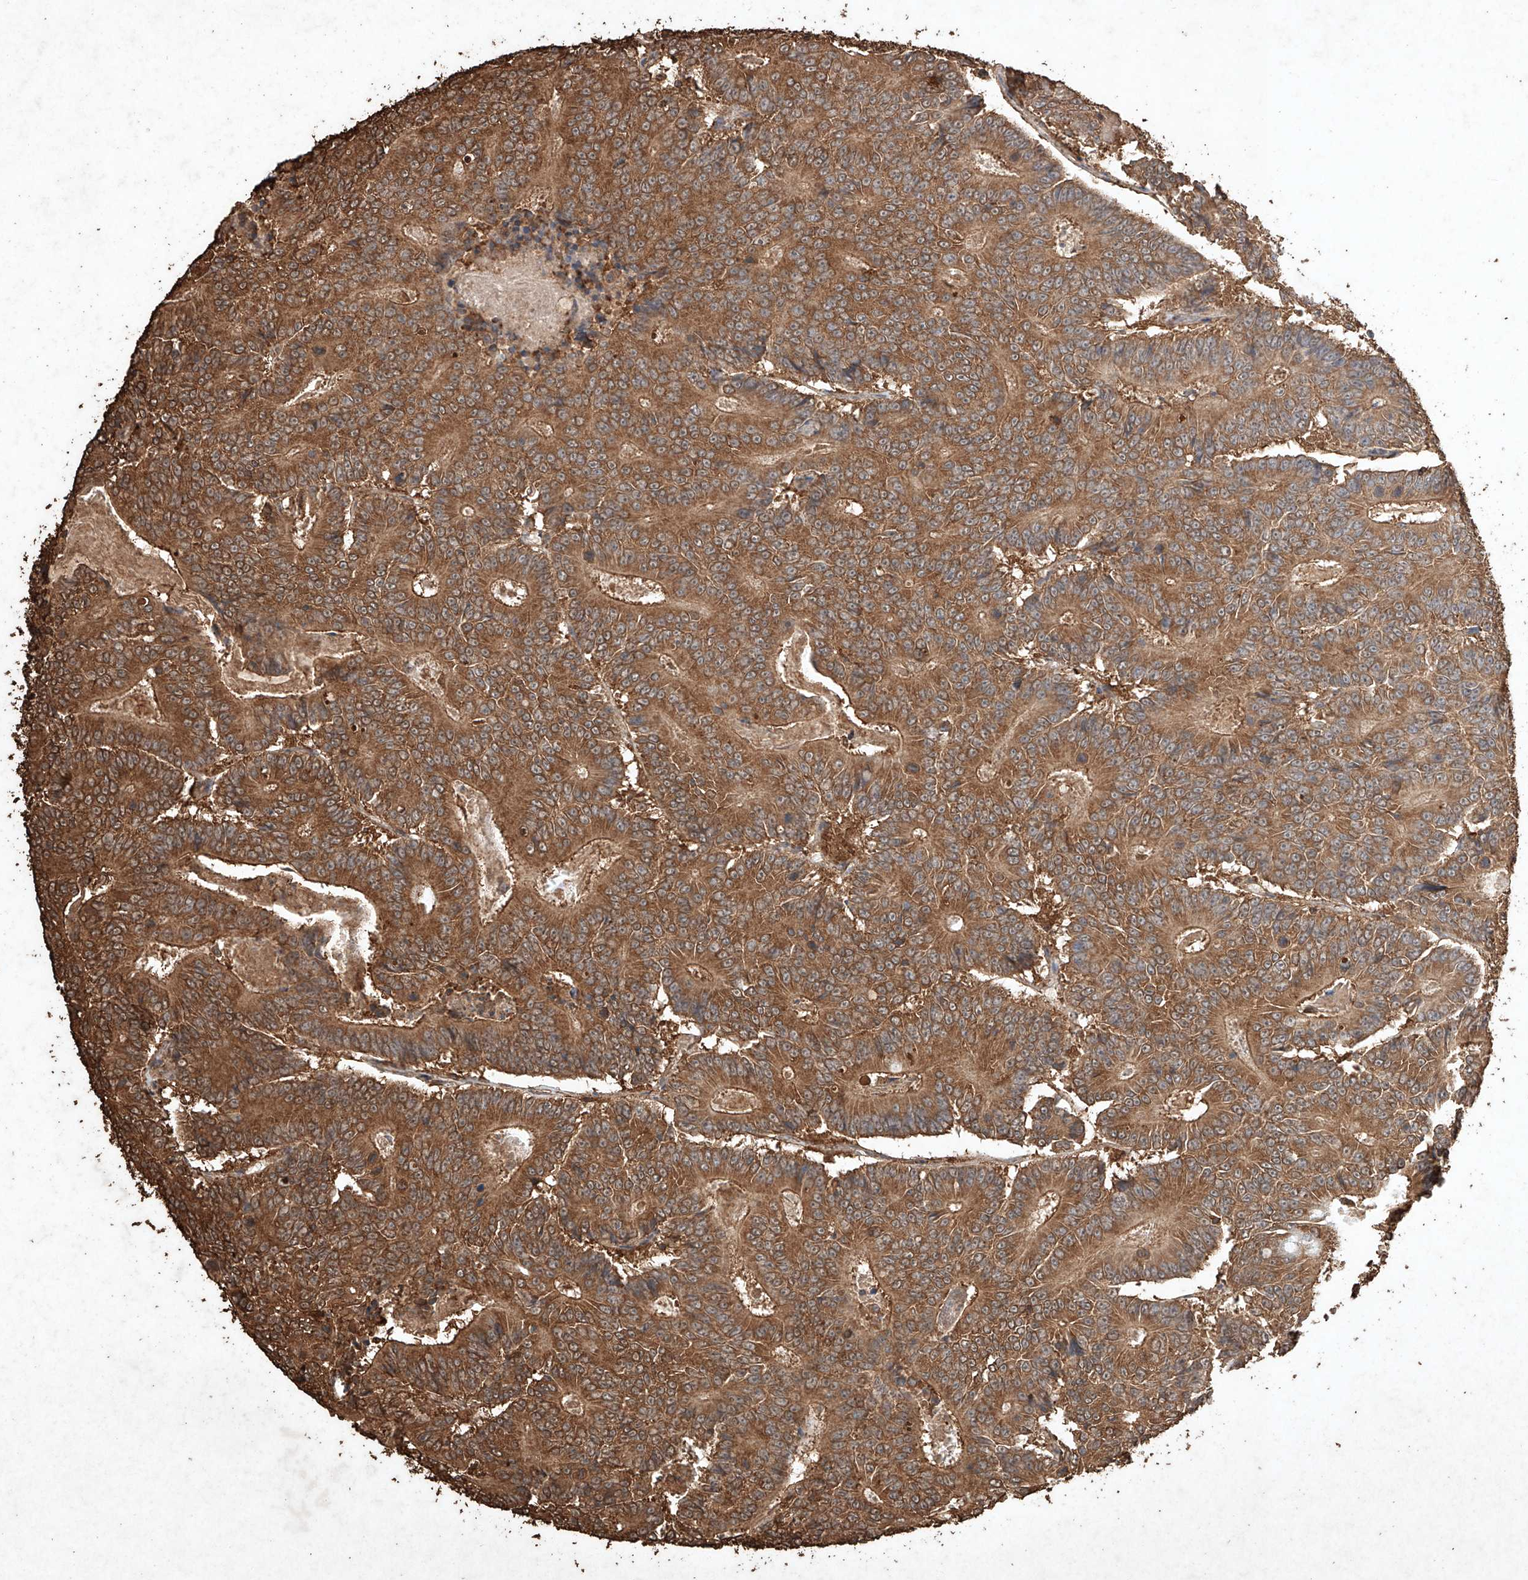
{"staining": {"intensity": "strong", "quantity": ">75%", "location": "cytoplasmic/membranous"}, "tissue": "colorectal cancer", "cell_type": "Tumor cells", "image_type": "cancer", "snomed": [{"axis": "morphology", "description": "Adenocarcinoma, NOS"}, {"axis": "topography", "description": "Colon"}], "caption": "There is high levels of strong cytoplasmic/membranous staining in tumor cells of colorectal adenocarcinoma, as demonstrated by immunohistochemical staining (brown color).", "gene": "M6PR", "patient": {"sex": "male", "age": 83}}